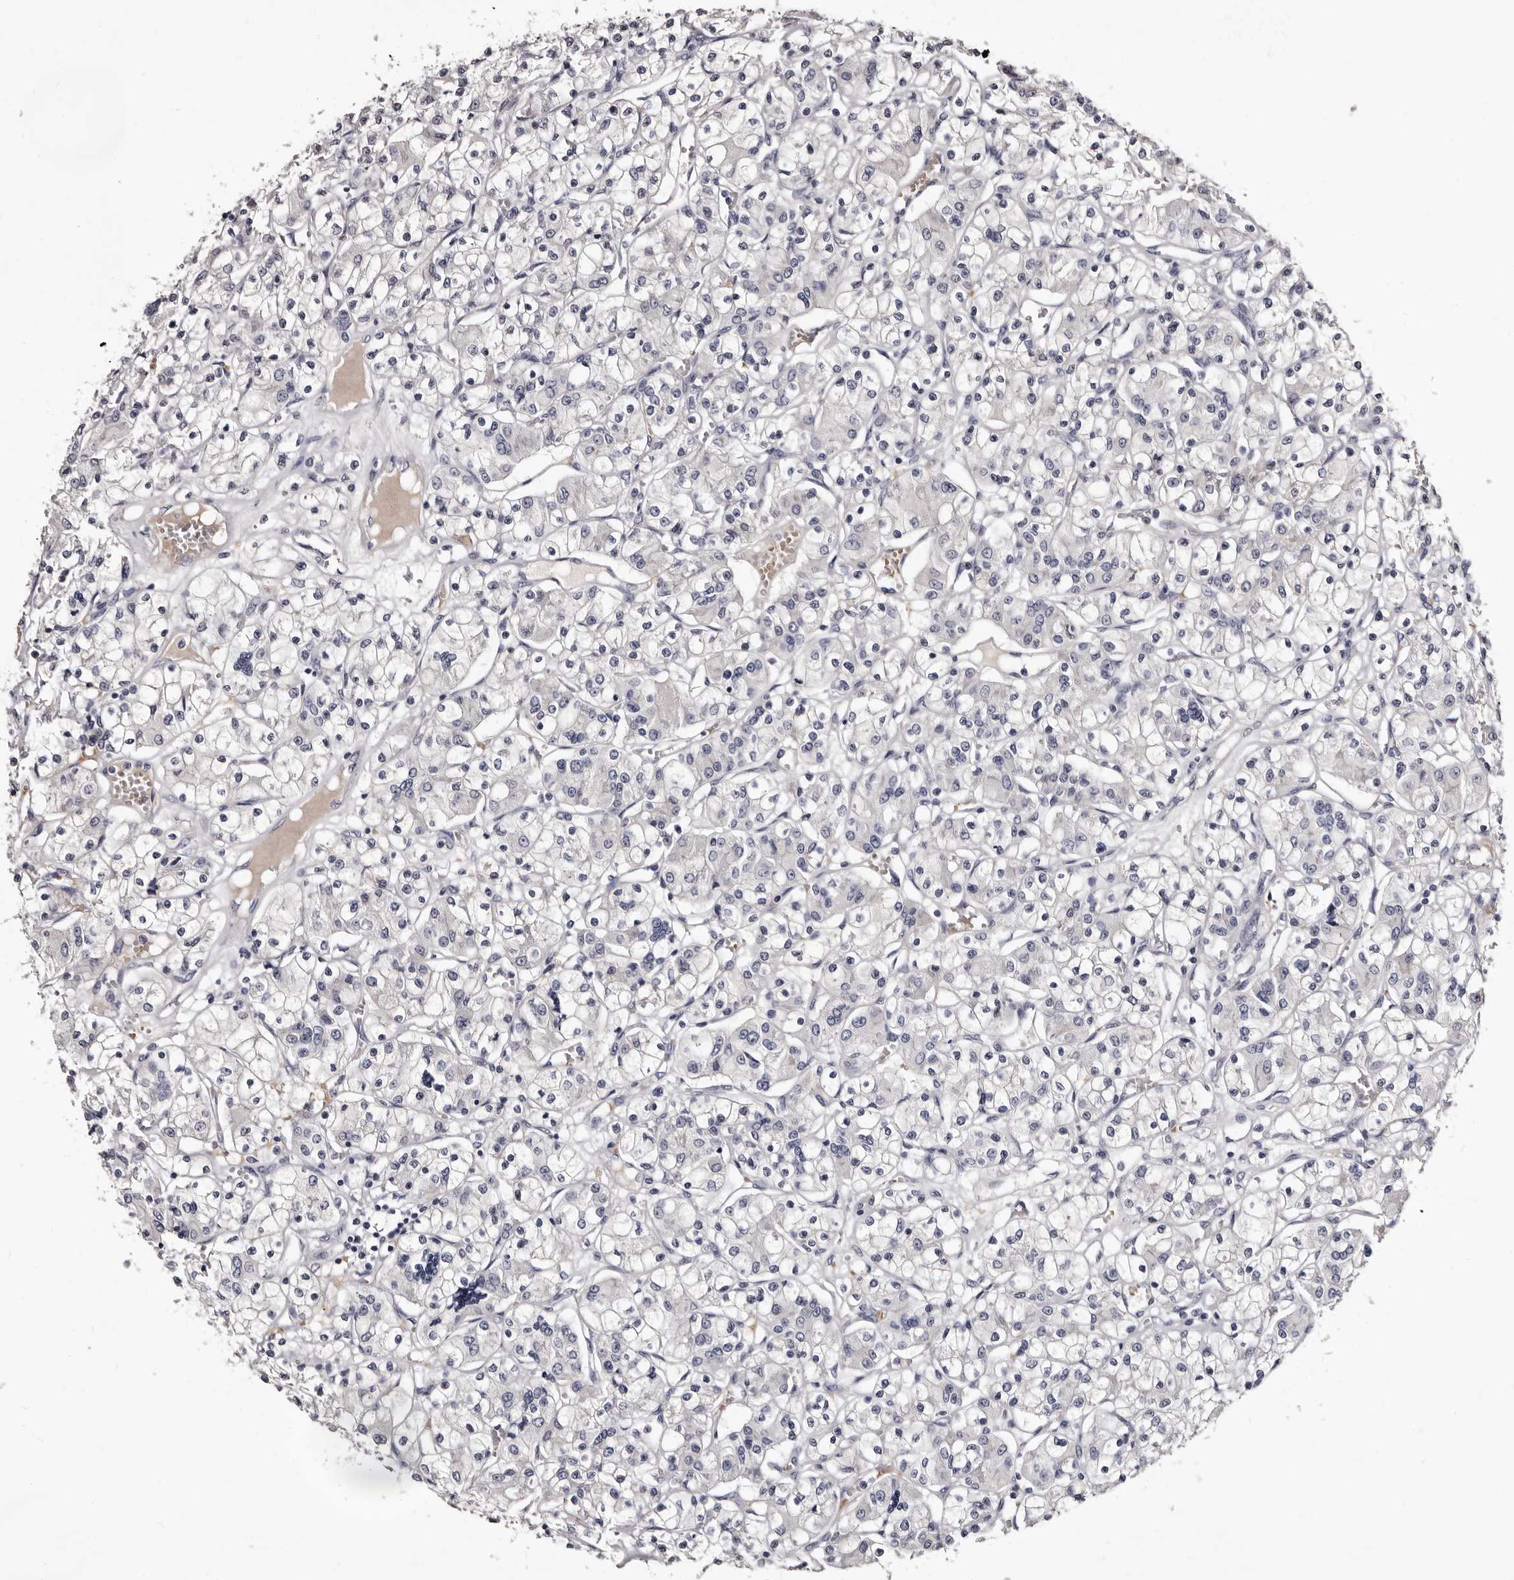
{"staining": {"intensity": "negative", "quantity": "none", "location": "none"}, "tissue": "renal cancer", "cell_type": "Tumor cells", "image_type": "cancer", "snomed": [{"axis": "morphology", "description": "Adenocarcinoma, NOS"}, {"axis": "topography", "description": "Kidney"}], "caption": "IHC of human renal adenocarcinoma demonstrates no expression in tumor cells.", "gene": "BPGM", "patient": {"sex": "female", "age": 59}}